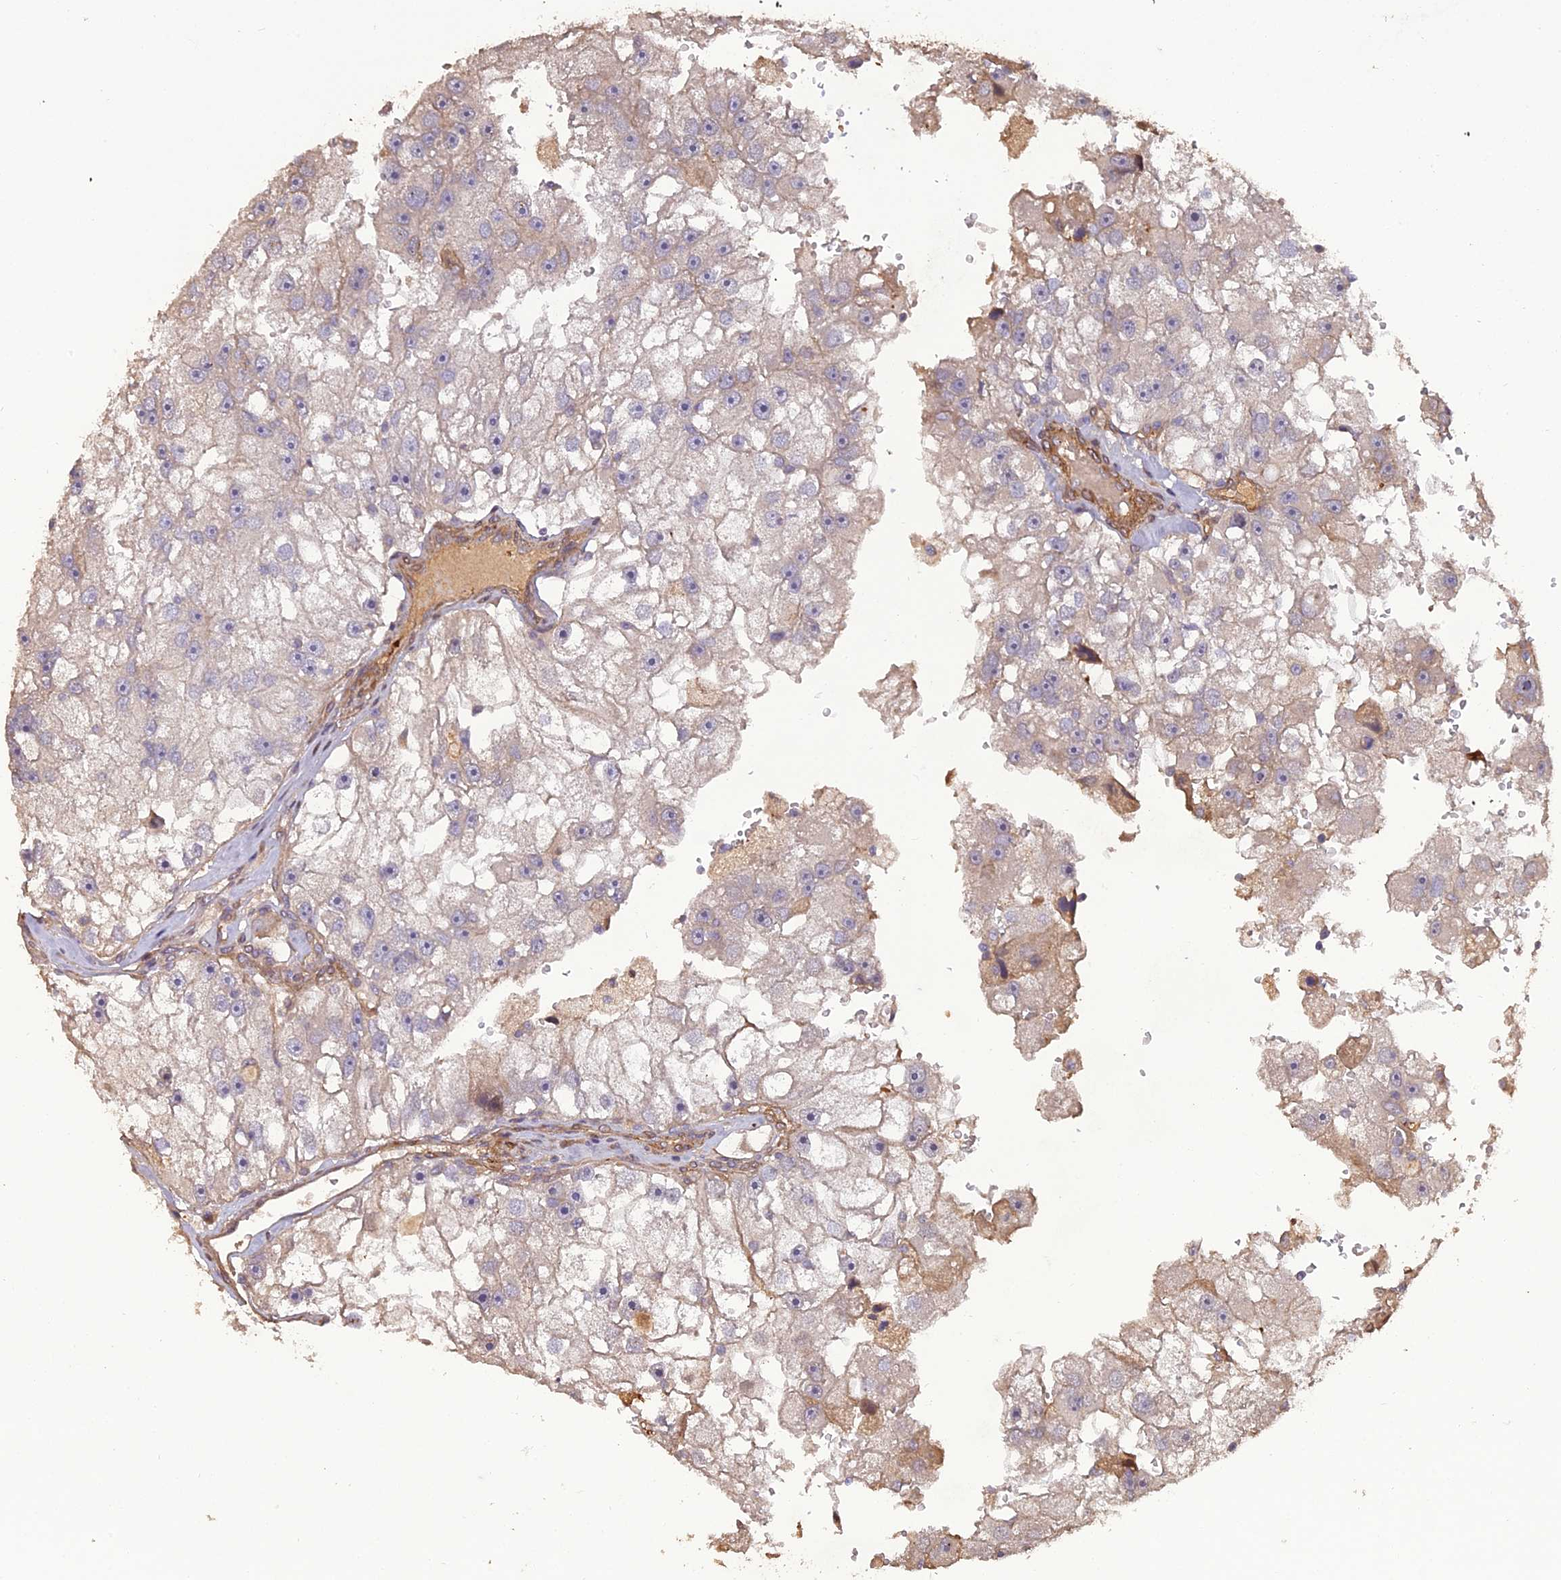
{"staining": {"intensity": "negative", "quantity": "none", "location": "none"}, "tissue": "renal cancer", "cell_type": "Tumor cells", "image_type": "cancer", "snomed": [{"axis": "morphology", "description": "Adenocarcinoma, NOS"}, {"axis": "topography", "description": "Kidney"}], "caption": "A high-resolution image shows immunohistochemistry staining of renal cancer (adenocarcinoma), which shows no significant expression in tumor cells.", "gene": "ATP6V0A2", "patient": {"sex": "male", "age": 63}}